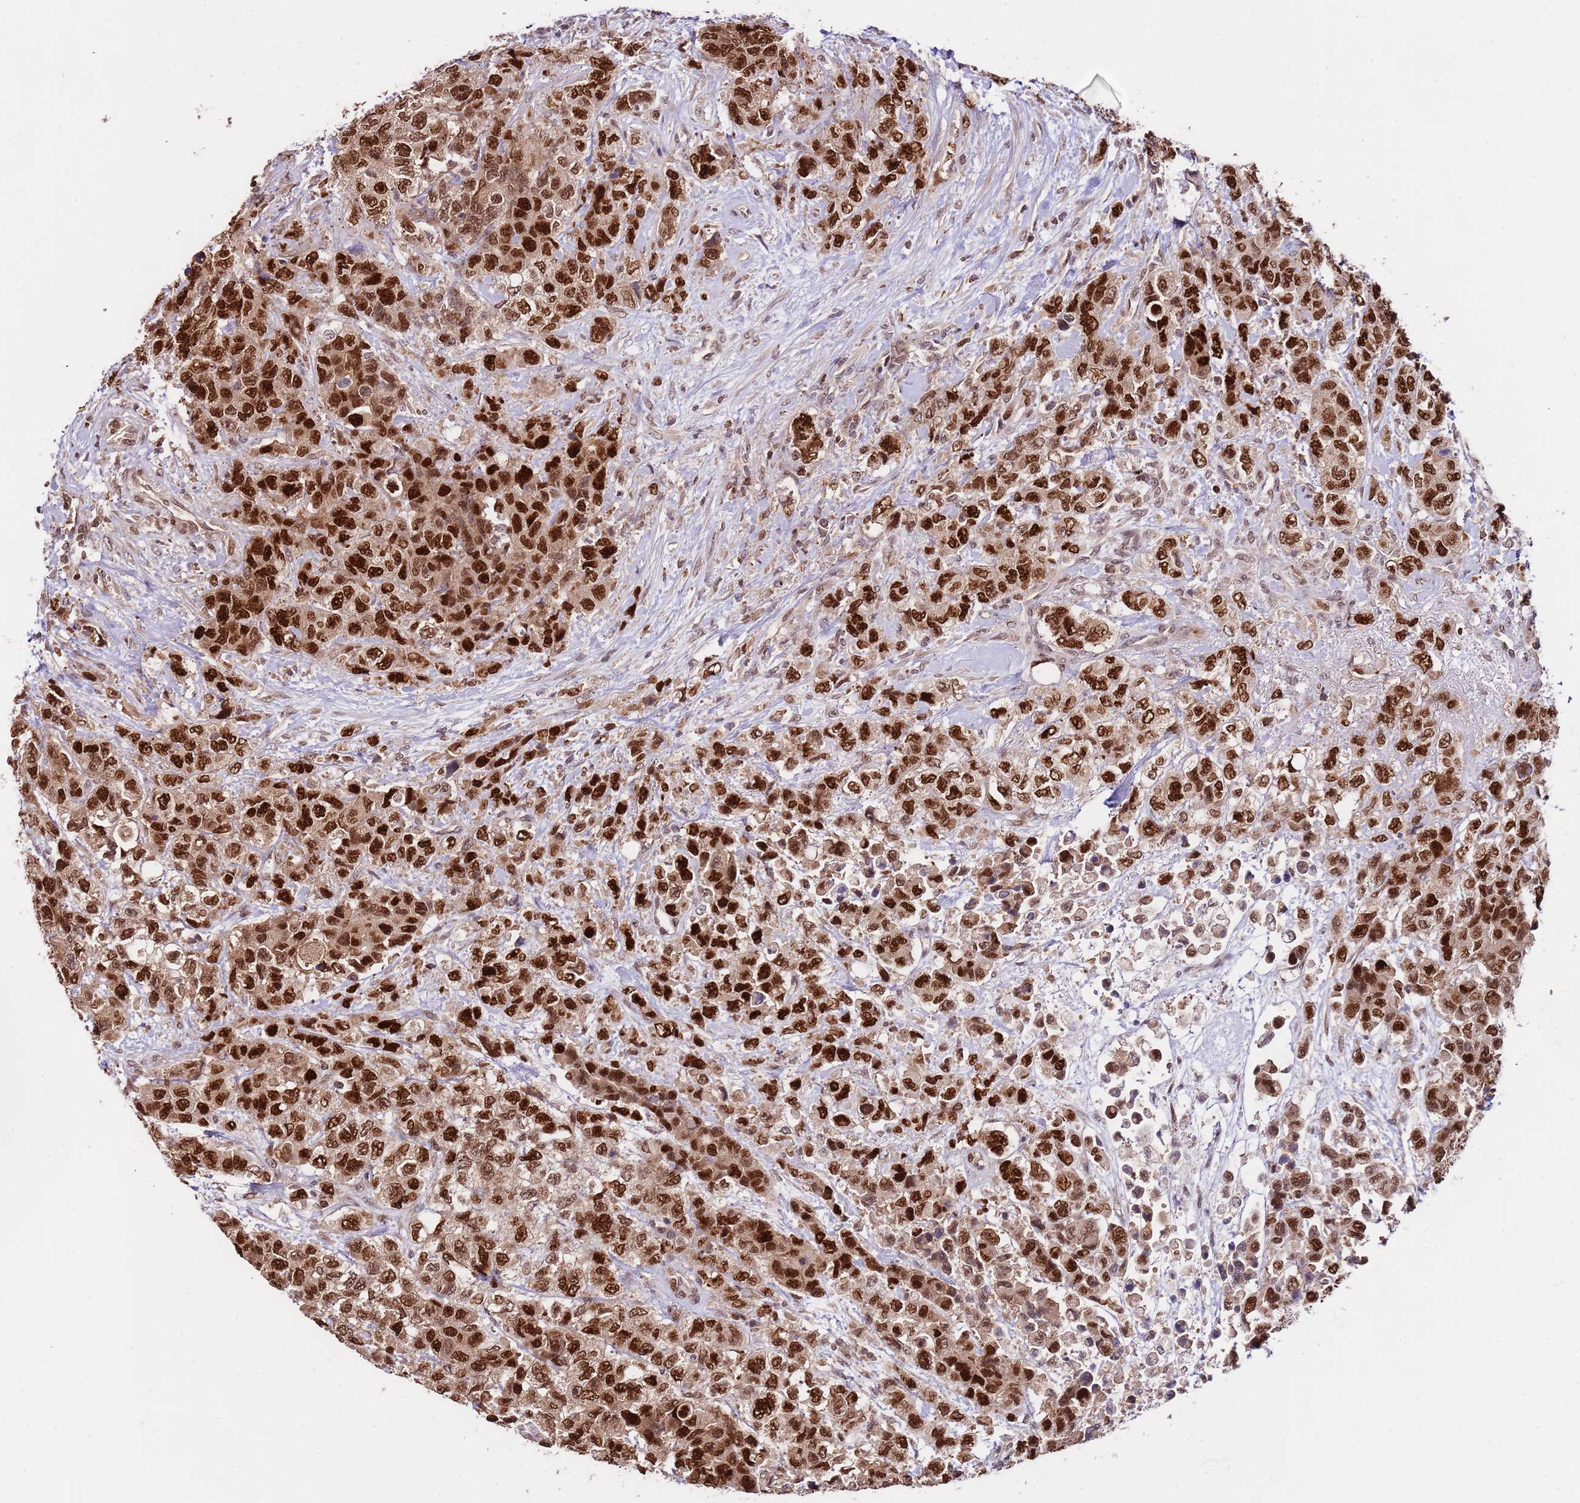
{"staining": {"intensity": "strong", "quantity": ">75%", "location": "nuclear"}, "tissue": "urothelial cancer", "cell_type": "Tumor cells", "image_type": "cancer", "snomed": [{"axis": "morphology", "description": "Urothelial carcinoma, High grade"}, {"axis": "topography", "description": "Urinary bladder"}], "caption": "High-power microscopy captured an immunohistochemistry (IHC) image of urothelial cancer, revealing strong nuclear positivity in about >75% of tumor cells. The protein of interest is stained brown, and the nuclei are stained in blue (DAB (3,3'-diaminobenzidine) IHC with brightfield microscopy, high magnification).", "gene": "RIF1", "patient": {"sex": "female", "age": 78}}